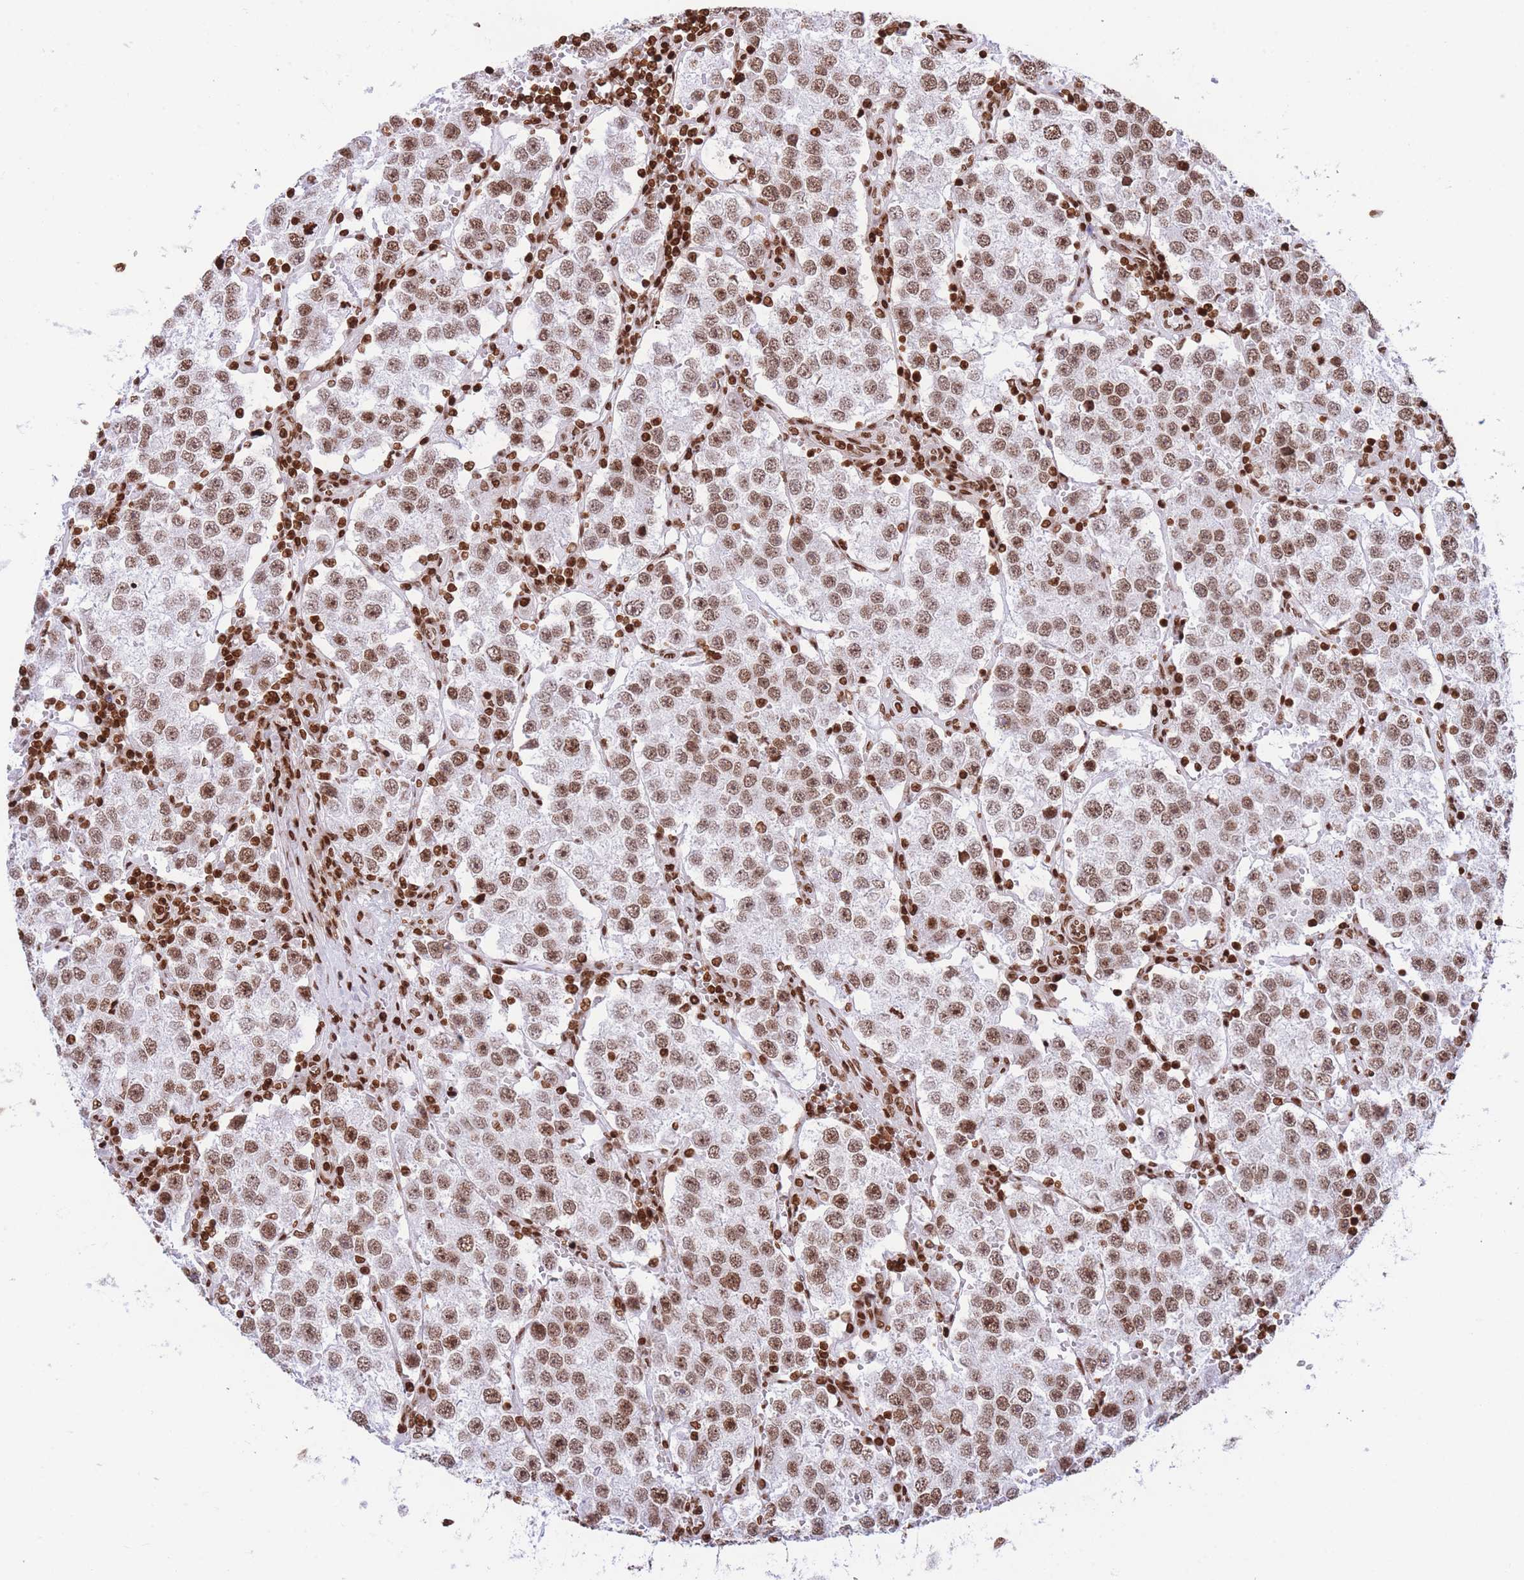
{"staining": {"intensity": "moderate", "quantity": ">75%", "location": "nuclear"}, "tissue": "testis cancer", "cell_type": "Tumor cells", "image_type": "cancer", "snomed": [{"axis": "morphology", "description": "Seminoma, NOS"}, {"axis": "topography", "description": "Testis"}], "caption": "Testis cancer (seminoma) stained for a protein demonstrates moderate nuclear positivity in tumor cells.", "gene": "H2BC11", "patient": {"sex": "male", "age": 37}}